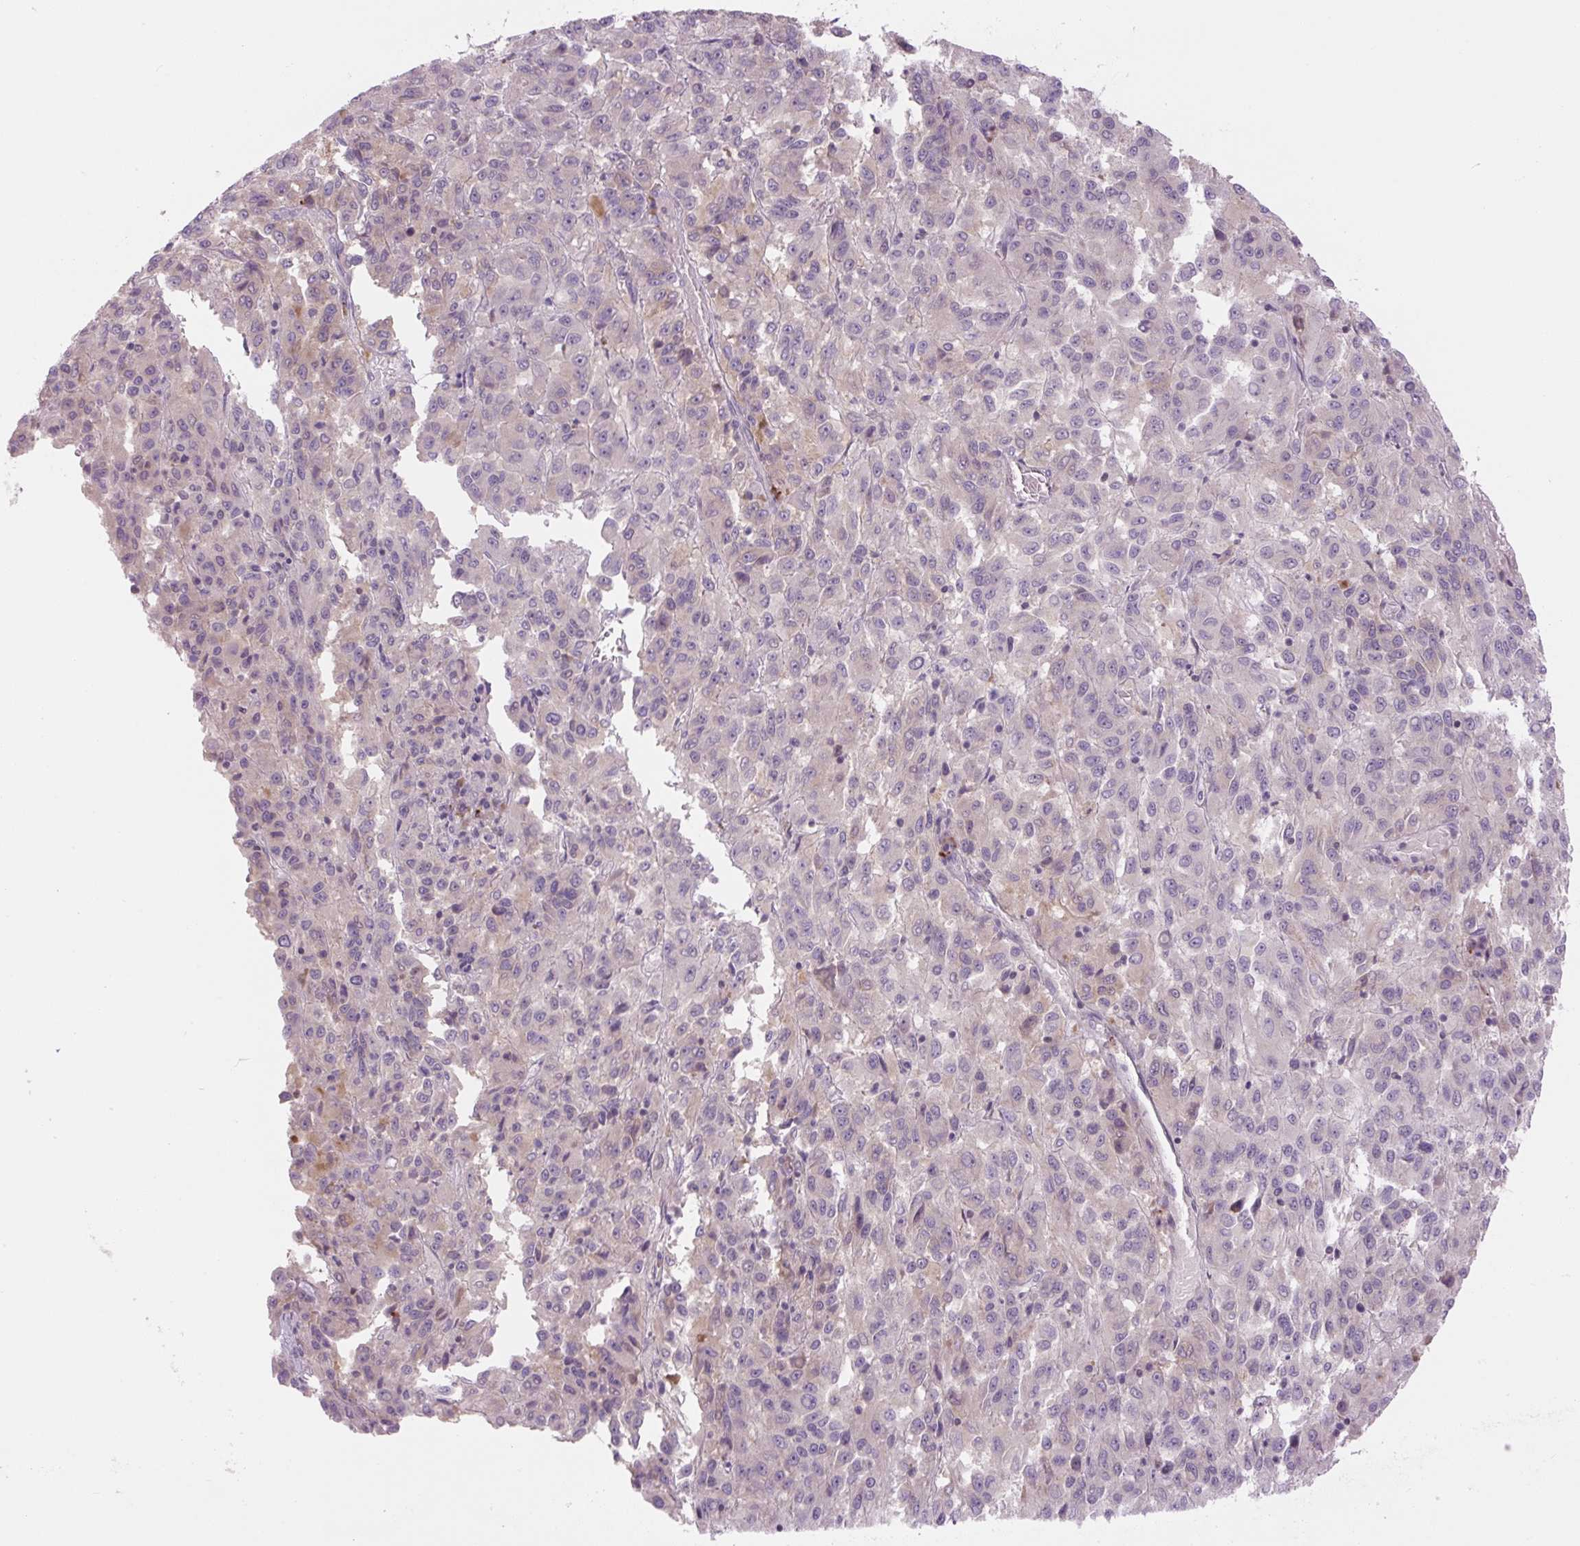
{"staining": {"intensity": "negative", "quantity": "none", "location": "none"}, "tissue": "melanoma", "cell_type": "Tumor cells", "image_type": "cancer", "snomed": [{"axis": "morphology", "description": "Malignant melanoma, Metastatic site"}, {"axis": "topography", "description": "Lung"}], "caption": "The IHC photomicrograph has no significant staining in tumor cells of melanoma tissue.", "gene": "TMEM100", "patient": {"sex": "male", "age": 64}}